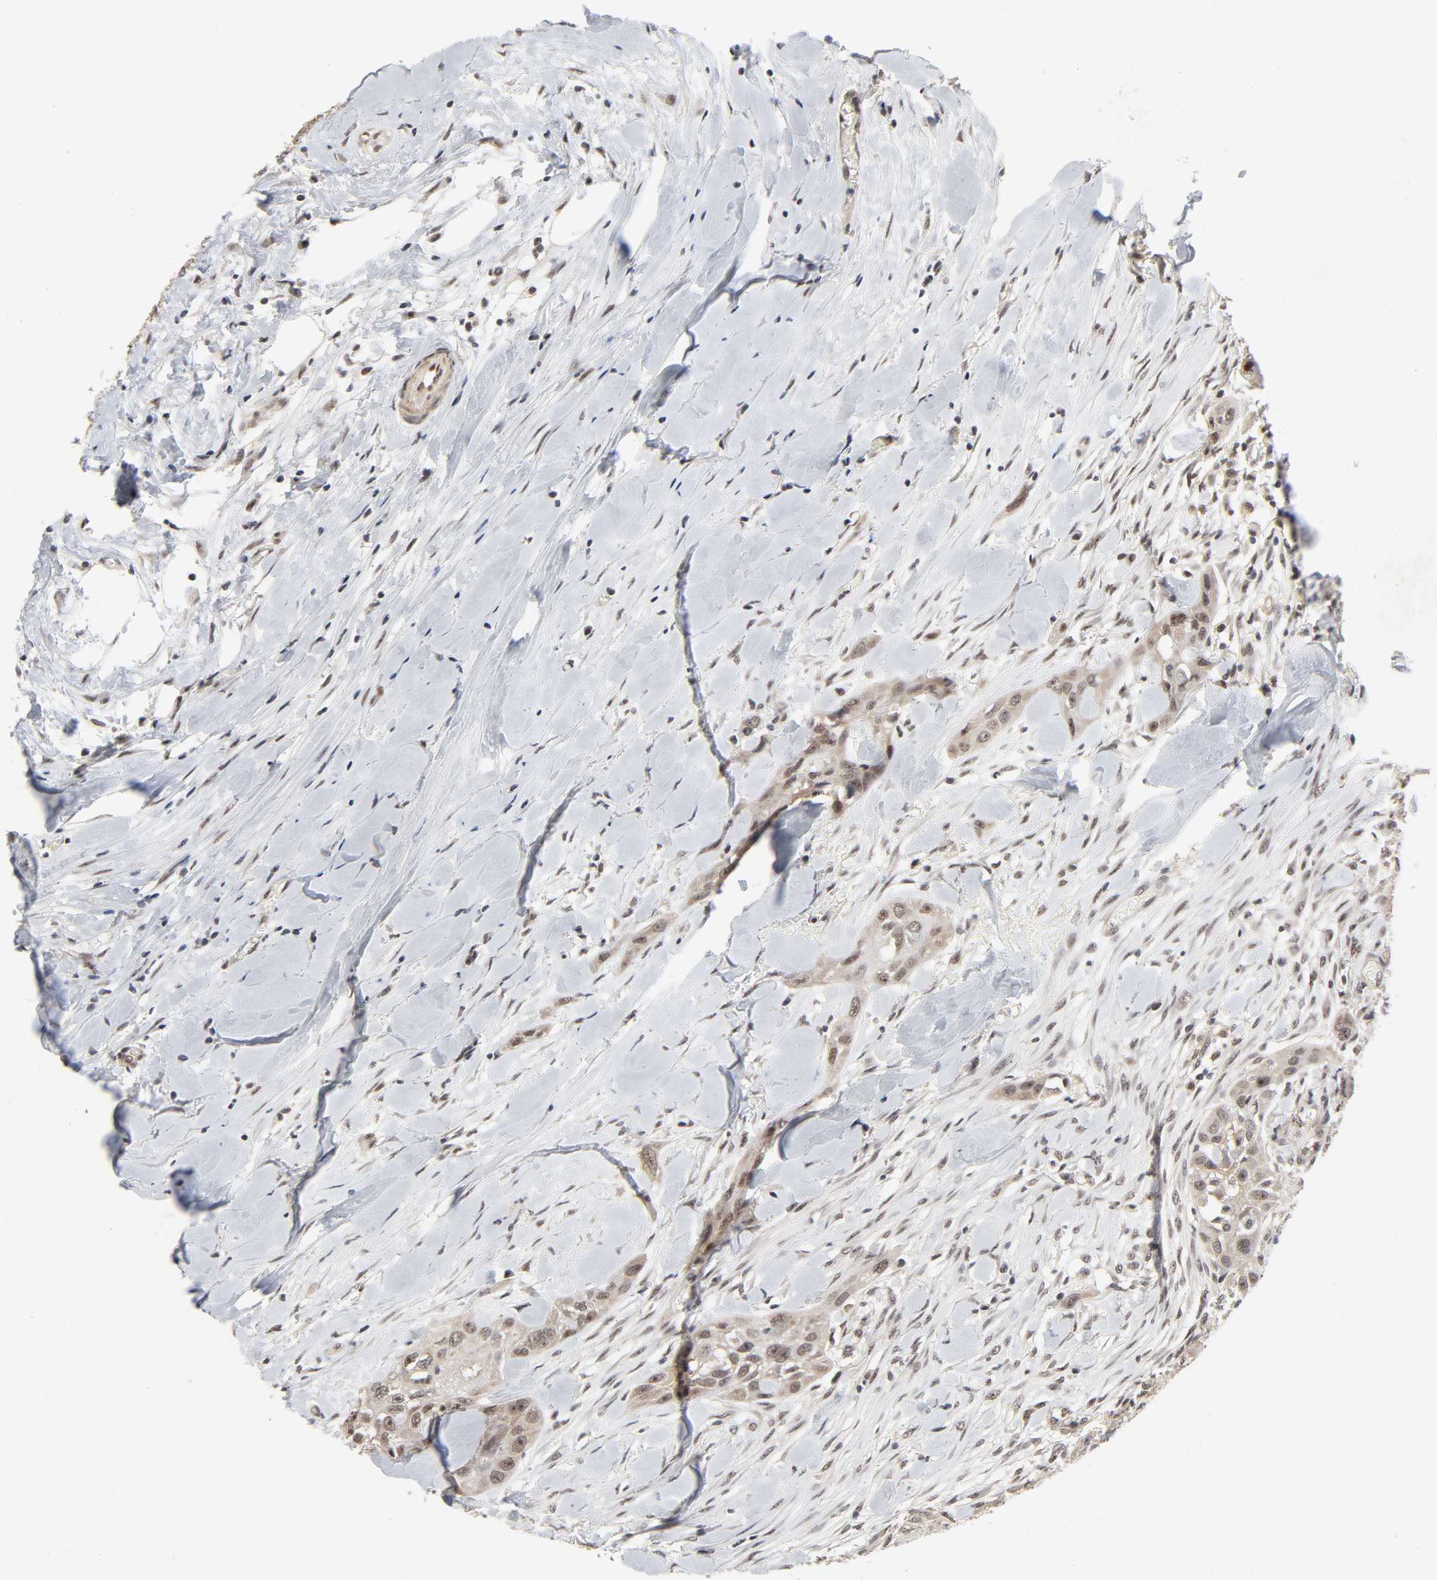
{"staining": {"intensity": "moderate", "quantity": ">75%", "location": "nuclear"}, "tissue": "head and neck cancer", "cell_type": "Tumor cells", "image_type": "cancer", "snomed": [{"axis": "morphology", "description": "Neoplasm, malignant, NOS"}, {"axis": "topography", "description": "Salivary gland"}, {"axis": "topography", "description": "Head-Neck"}], "caption": "Immunohistochemistry of head and neck cancer (neoplasm (malignant)) shows medium levels of moderate nuclear staining in approximately >75% of tumor cells.", "gene": "ZKSCAN8", "patient": {"sex": "male", "age": 43}}